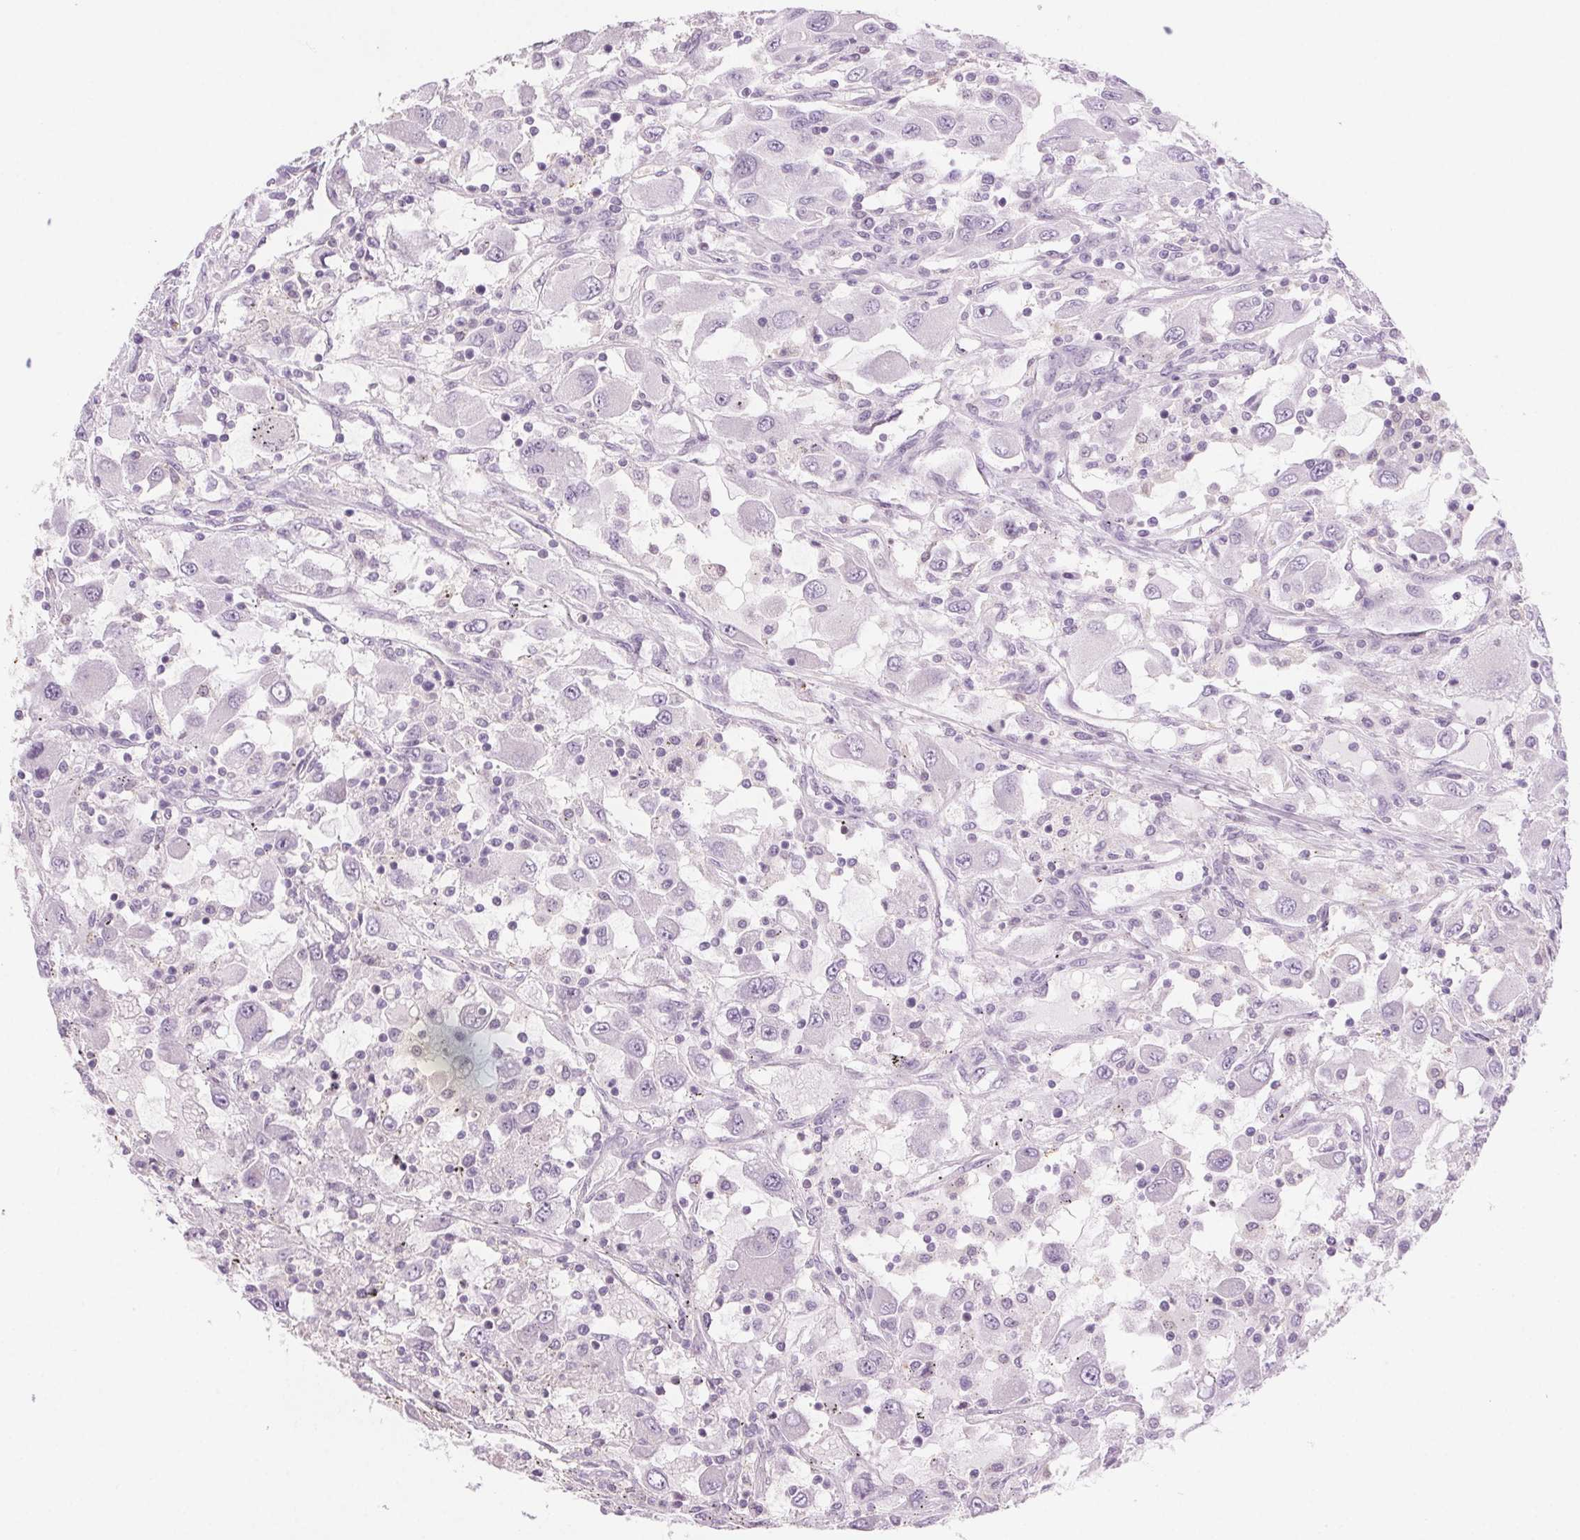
{"staining": {"intensity": "negative", "quantity": "none", "location": "none"}, "tissue": "renal cancer", "cell_type": "Tumor cells", "image_type": "cancer", "snomed": [{"axis": "morphology", "description": "Adenocarcinoma, NOS"}, {"axis": "topography", "description": "Kidney"}], "caption": "An IHC histopathology image of renal cancer (adenocarcinoma) is shown. There is no staining in tumor cells of renal cancer (adenocarcinoma). (DAB (3,3'-diaminobenzidine) immunohistochemistry visualized using brightfield microscopy, high magnification).", "gene": "SLC6A19", "patient": {"sex": "female", "age": 67}}